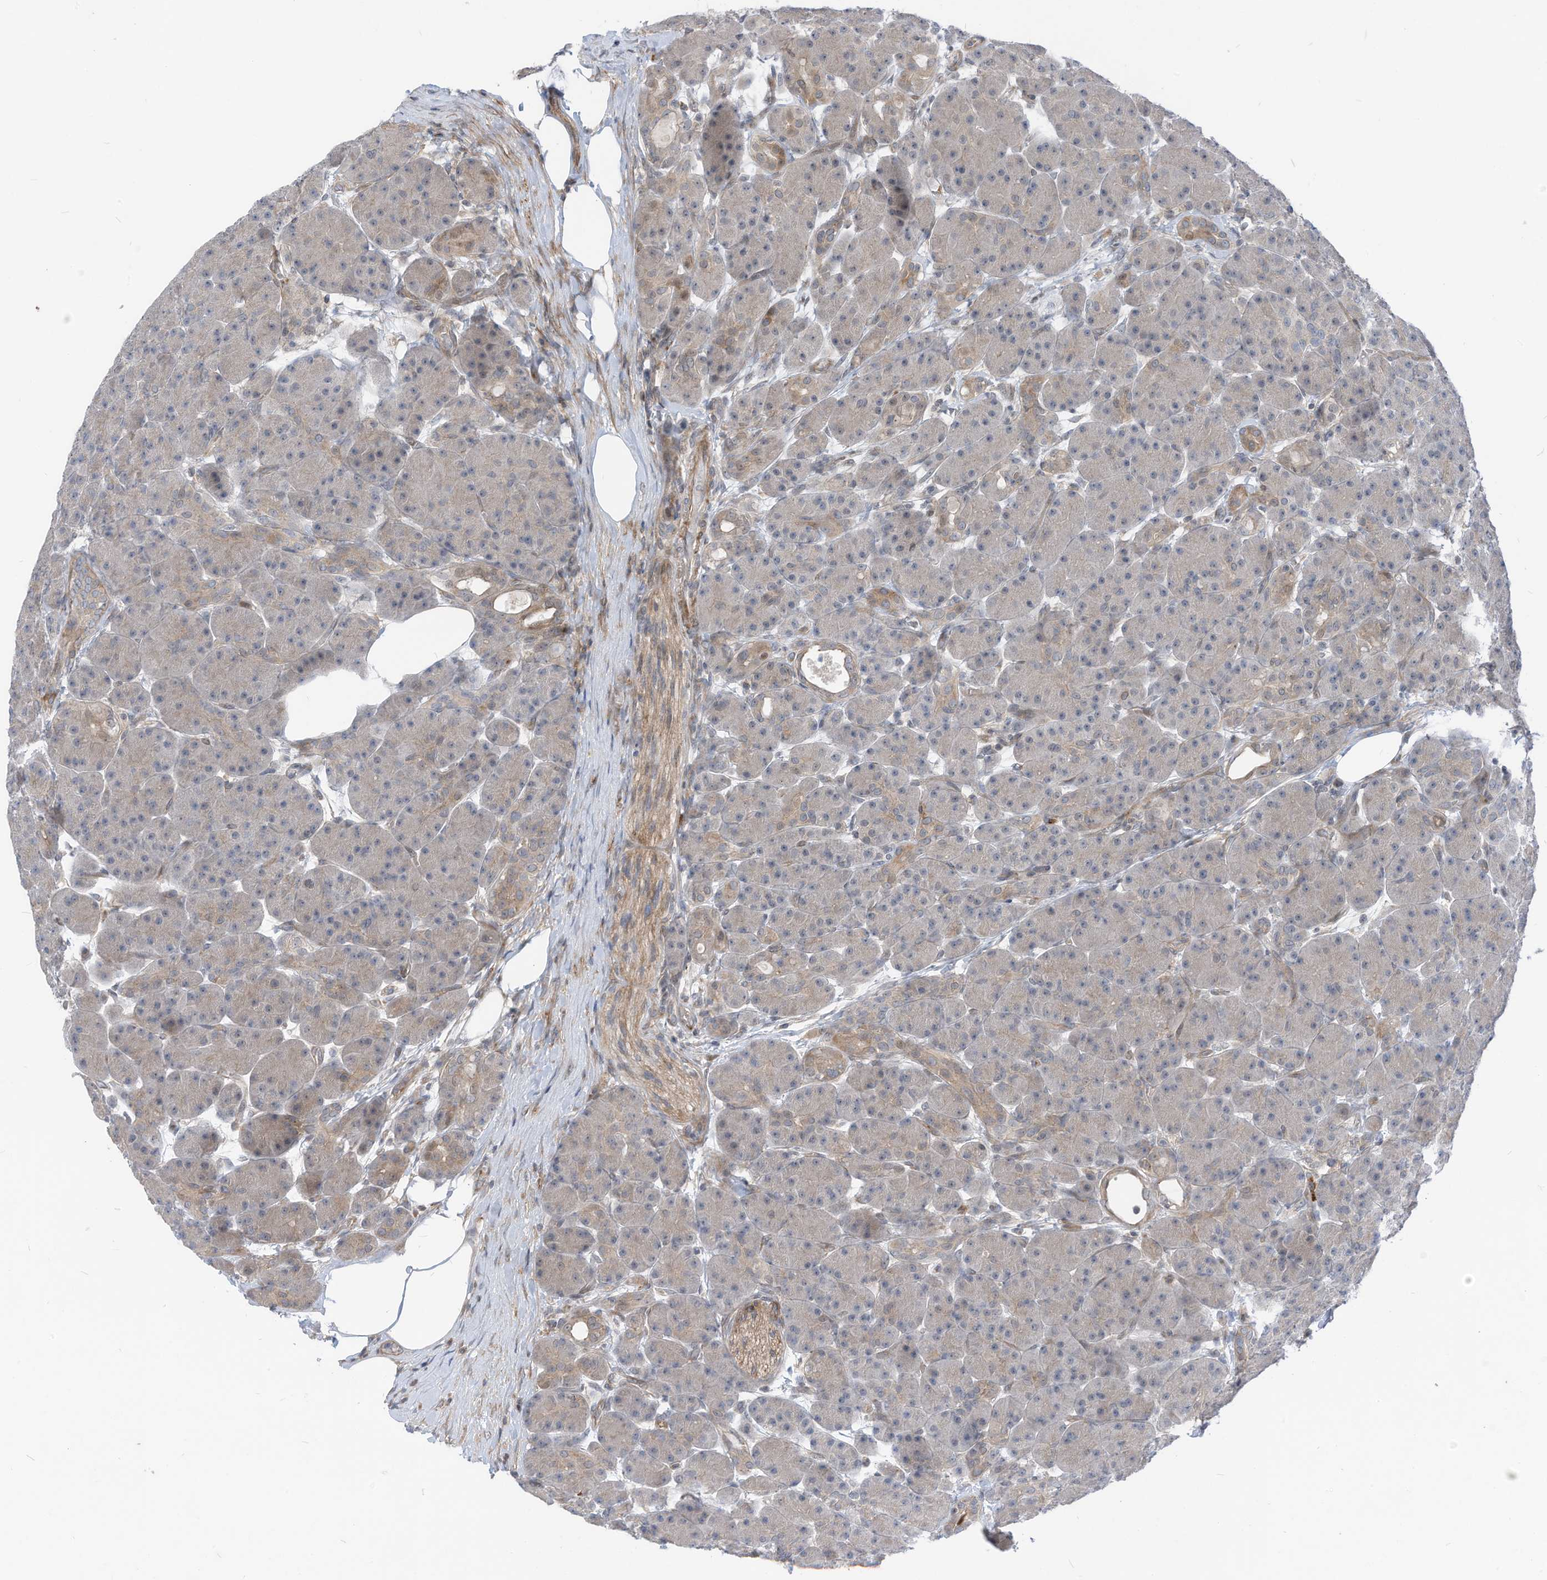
{"staining": {"intensity": "weak", "quantity": "<25%", "location": "cytoplasmic/membranous"}, "tissue": "pancreas", "cell_type": "Exocrine glandular cells", "image_type": "normal", "snomed": [{"axis": "morphology", "description": "Normal tissue, NOS"}, {"axis": "topography", "description": "Pancreas"}], "caption": "This histopathology image is of benign pancreas stained with immunohistochemistry (IHC) to label a protein in brown with the nuclei are counter-stained blue. There is no positivity in exocrine glandular cells.", "gene": "GPATCH3", "patient": {"sex": "male", "age": 63}}